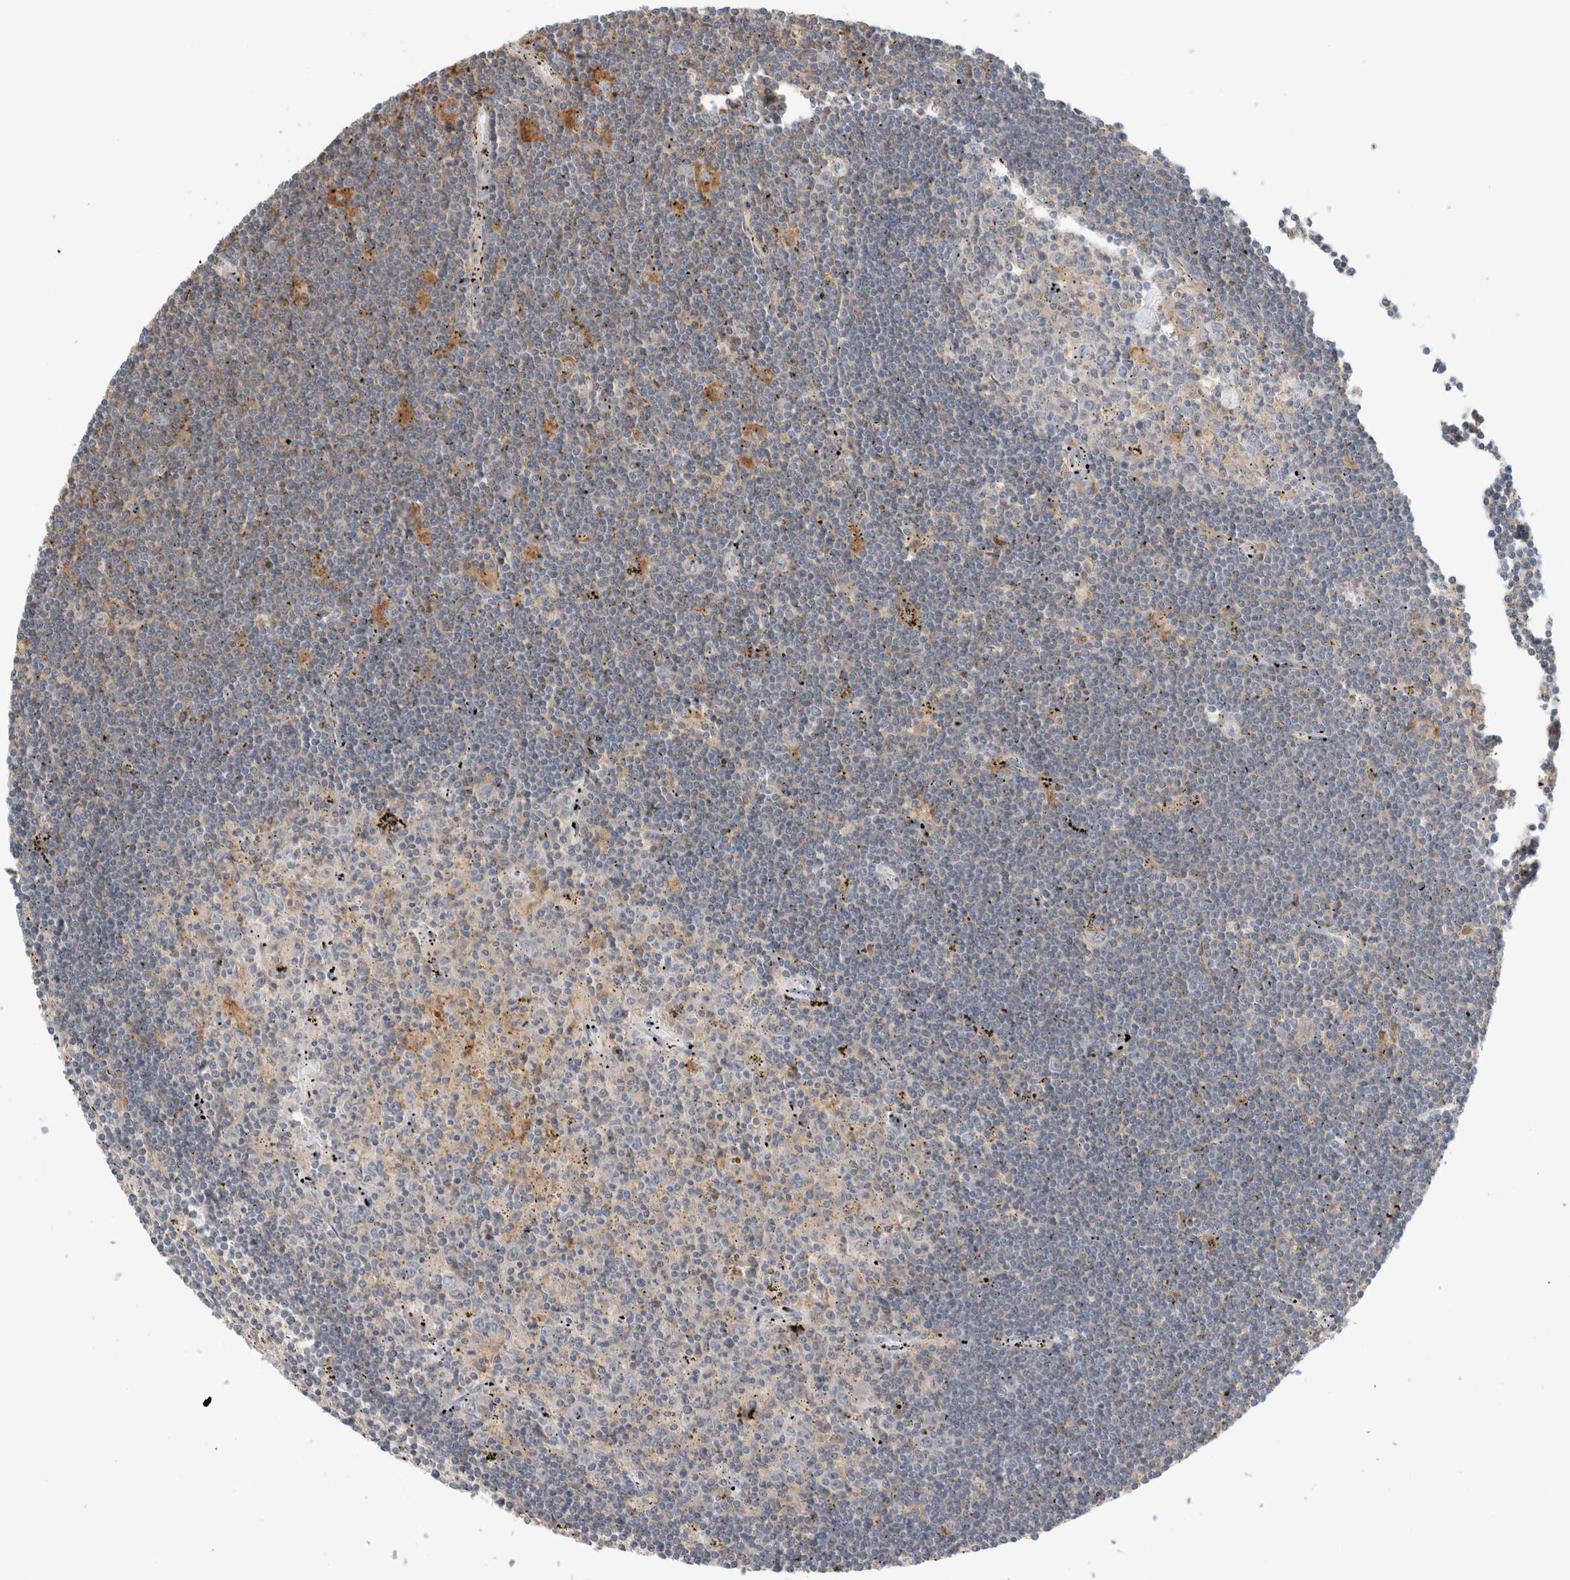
{"staining": {"intensity": "negative", "quantity": "none", "location": "none"}, "tissue": "lymphoma", "cell_type": "Tumor cells", "image_type": "cancer", "snomed": [{"axis": "morphology", "description": "Malignant lymphoma, non-Hodgkin's type, Low grade"}, {"axis": "topography", "description": "Spleen"}], "caption": "The IHC image has no significant staining in tumor cells of malignant lymphoma, non-Hodgkin's type (low-grade) tissue.", "gene": "ERCC6L2", "patient": {"sex": "male", "age": 76}}